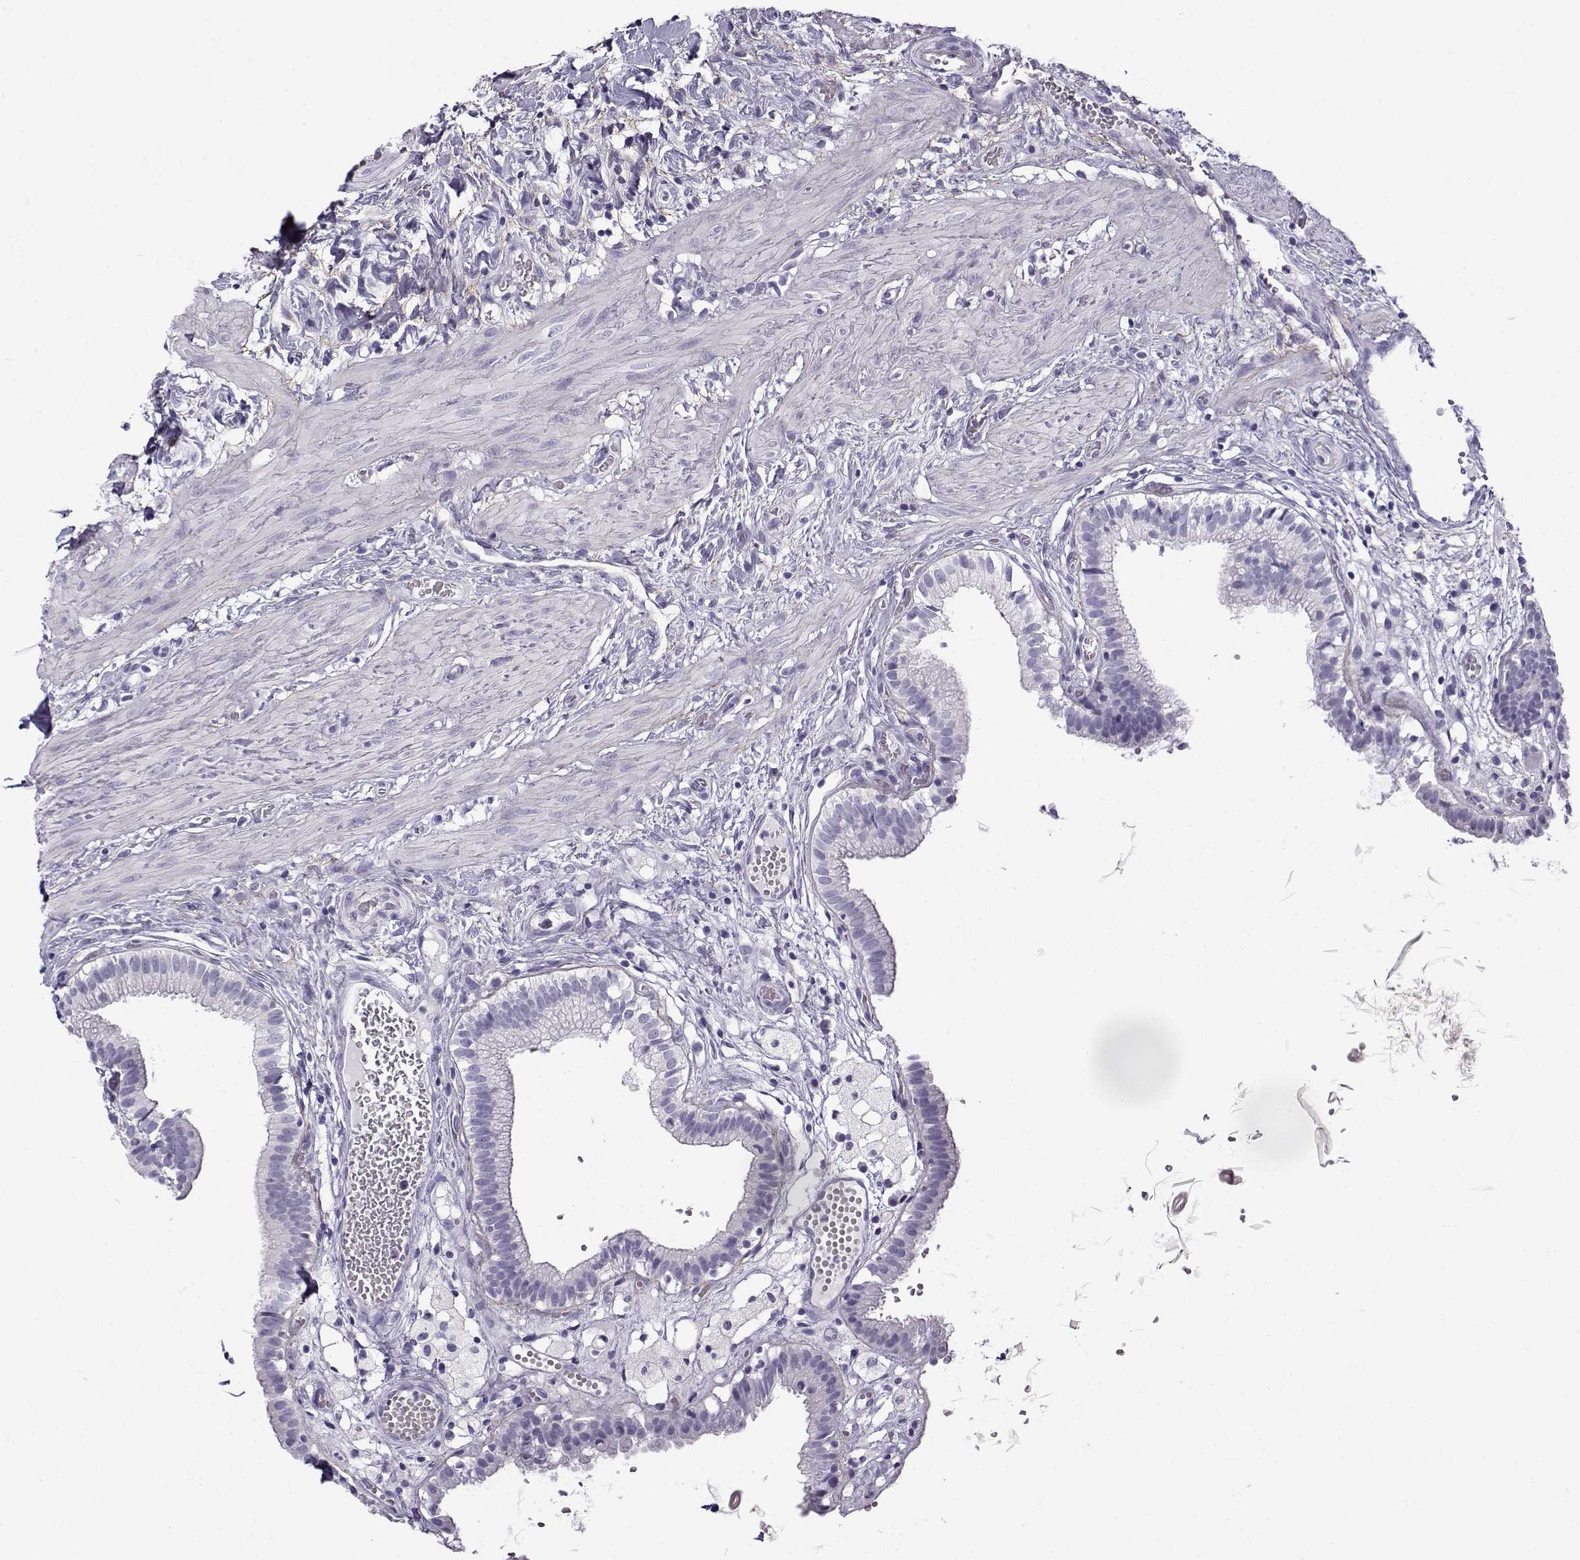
{"staining": {"intensity": "negative", "quantity": "none", "location": "none"}, "tissue": "gallbladder", "cell_type": "Glandular cells", "image_type": "normal", "snomed": [{"axis": "morphology", "description": "Normal tissue, NOS"}, {"axis": "topography", "description": "Gallbladder"}], "caption": "Gallbladder stained for a protein using immunohistochemistry demonstrates no expression glandular cells.", "gene": "GTSF1L", "patient": {"sex": "female", "age": 24}}